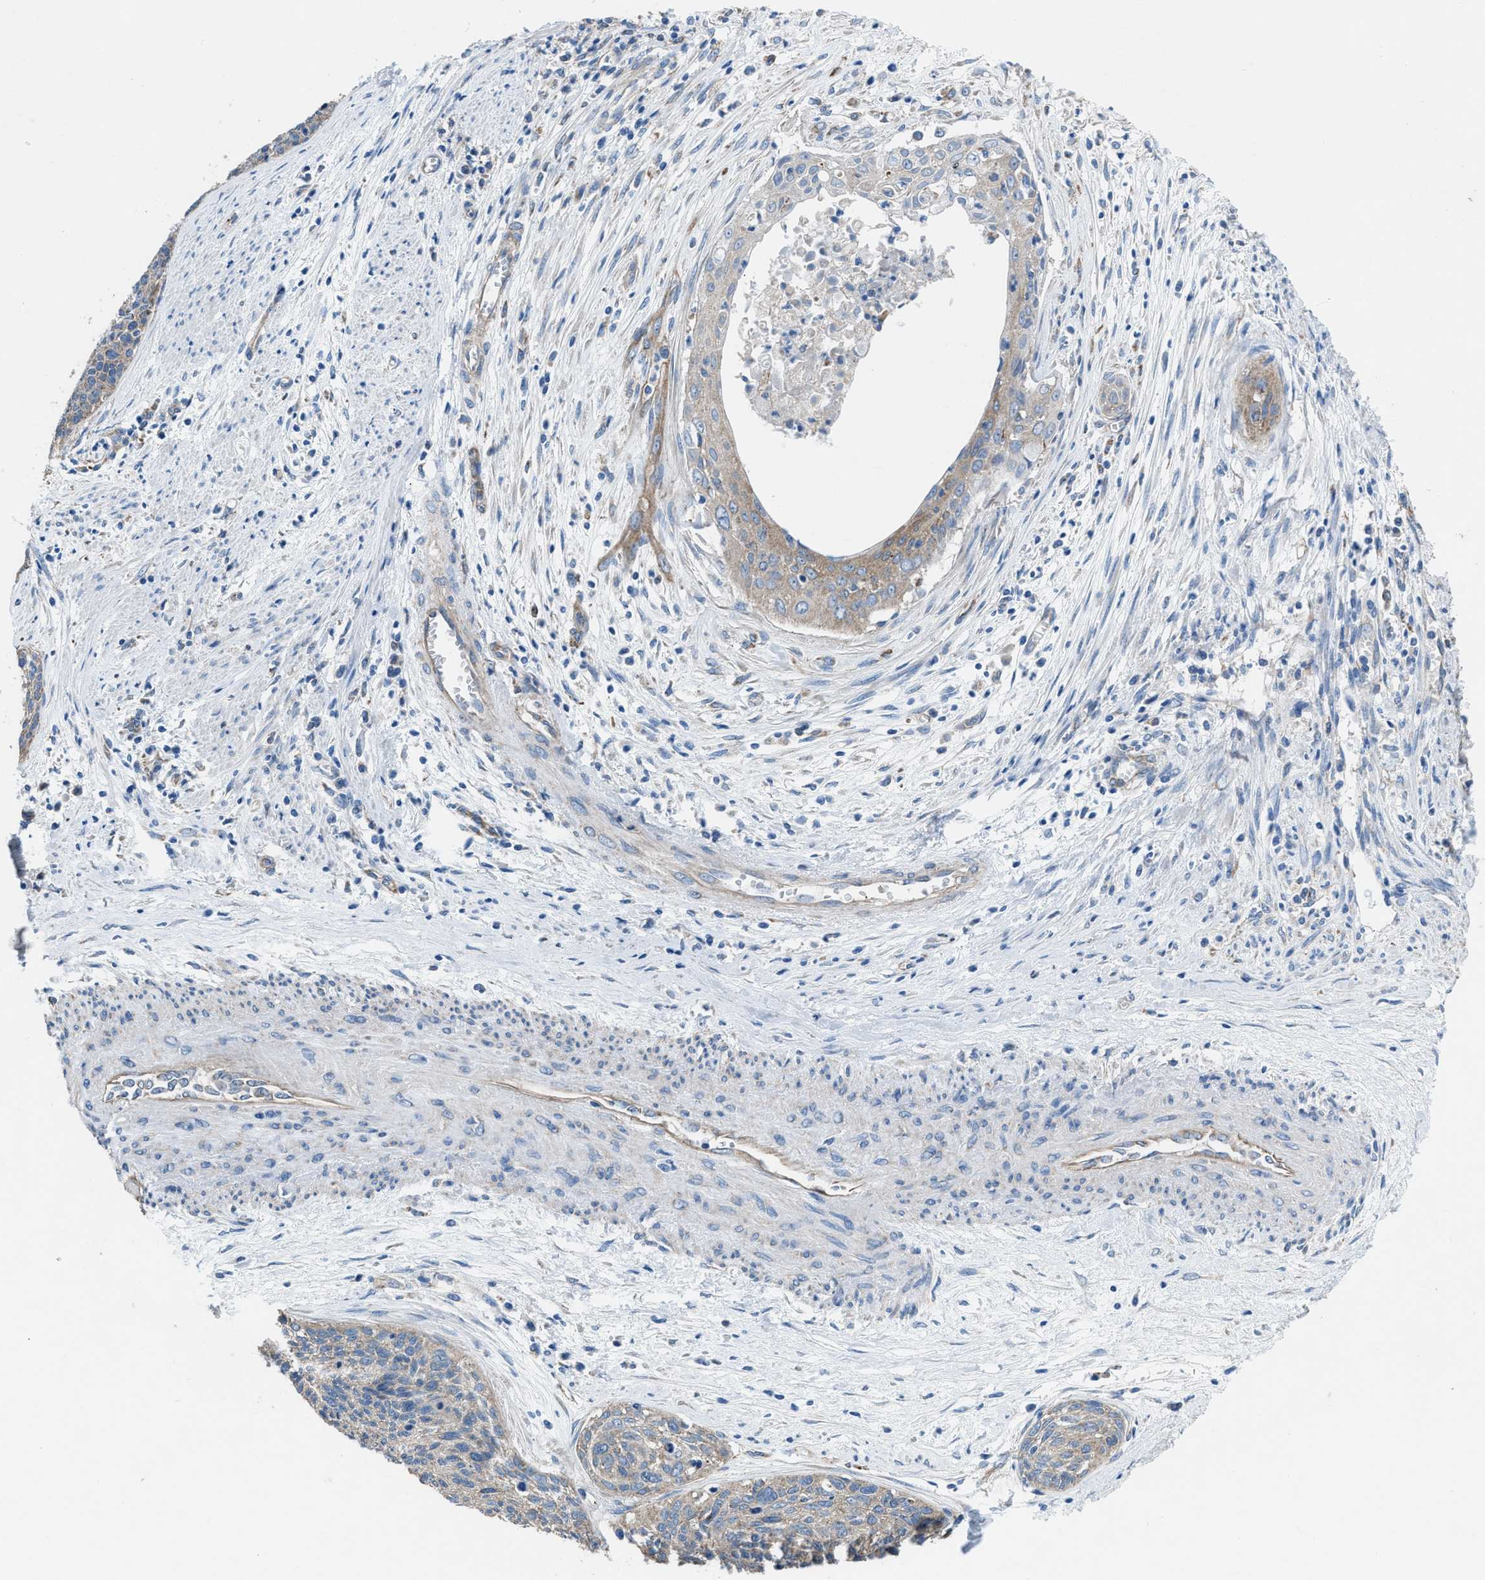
{"staining": {"intensity": "weak", "quantity": "25%-75%", "location": "cytoplasmic/membranous"}, "tissue": "cervical cancer", "cell_type": "Tumor cells", "image_type": "cancer", "snomed": [{"axis": "morphology", "description": "Squamous cell carcinoma, NOS"}, {"axis": "topography", "description": "Cervix"}], "caption": "The immunohistochemical stain highlights weak cytoplasmic/membranous staining in tumor cells of cervical squamous cell carcinoma tissue.", "gene": "DOLPP1", "patient": {"sex": "female", "age": 55}}